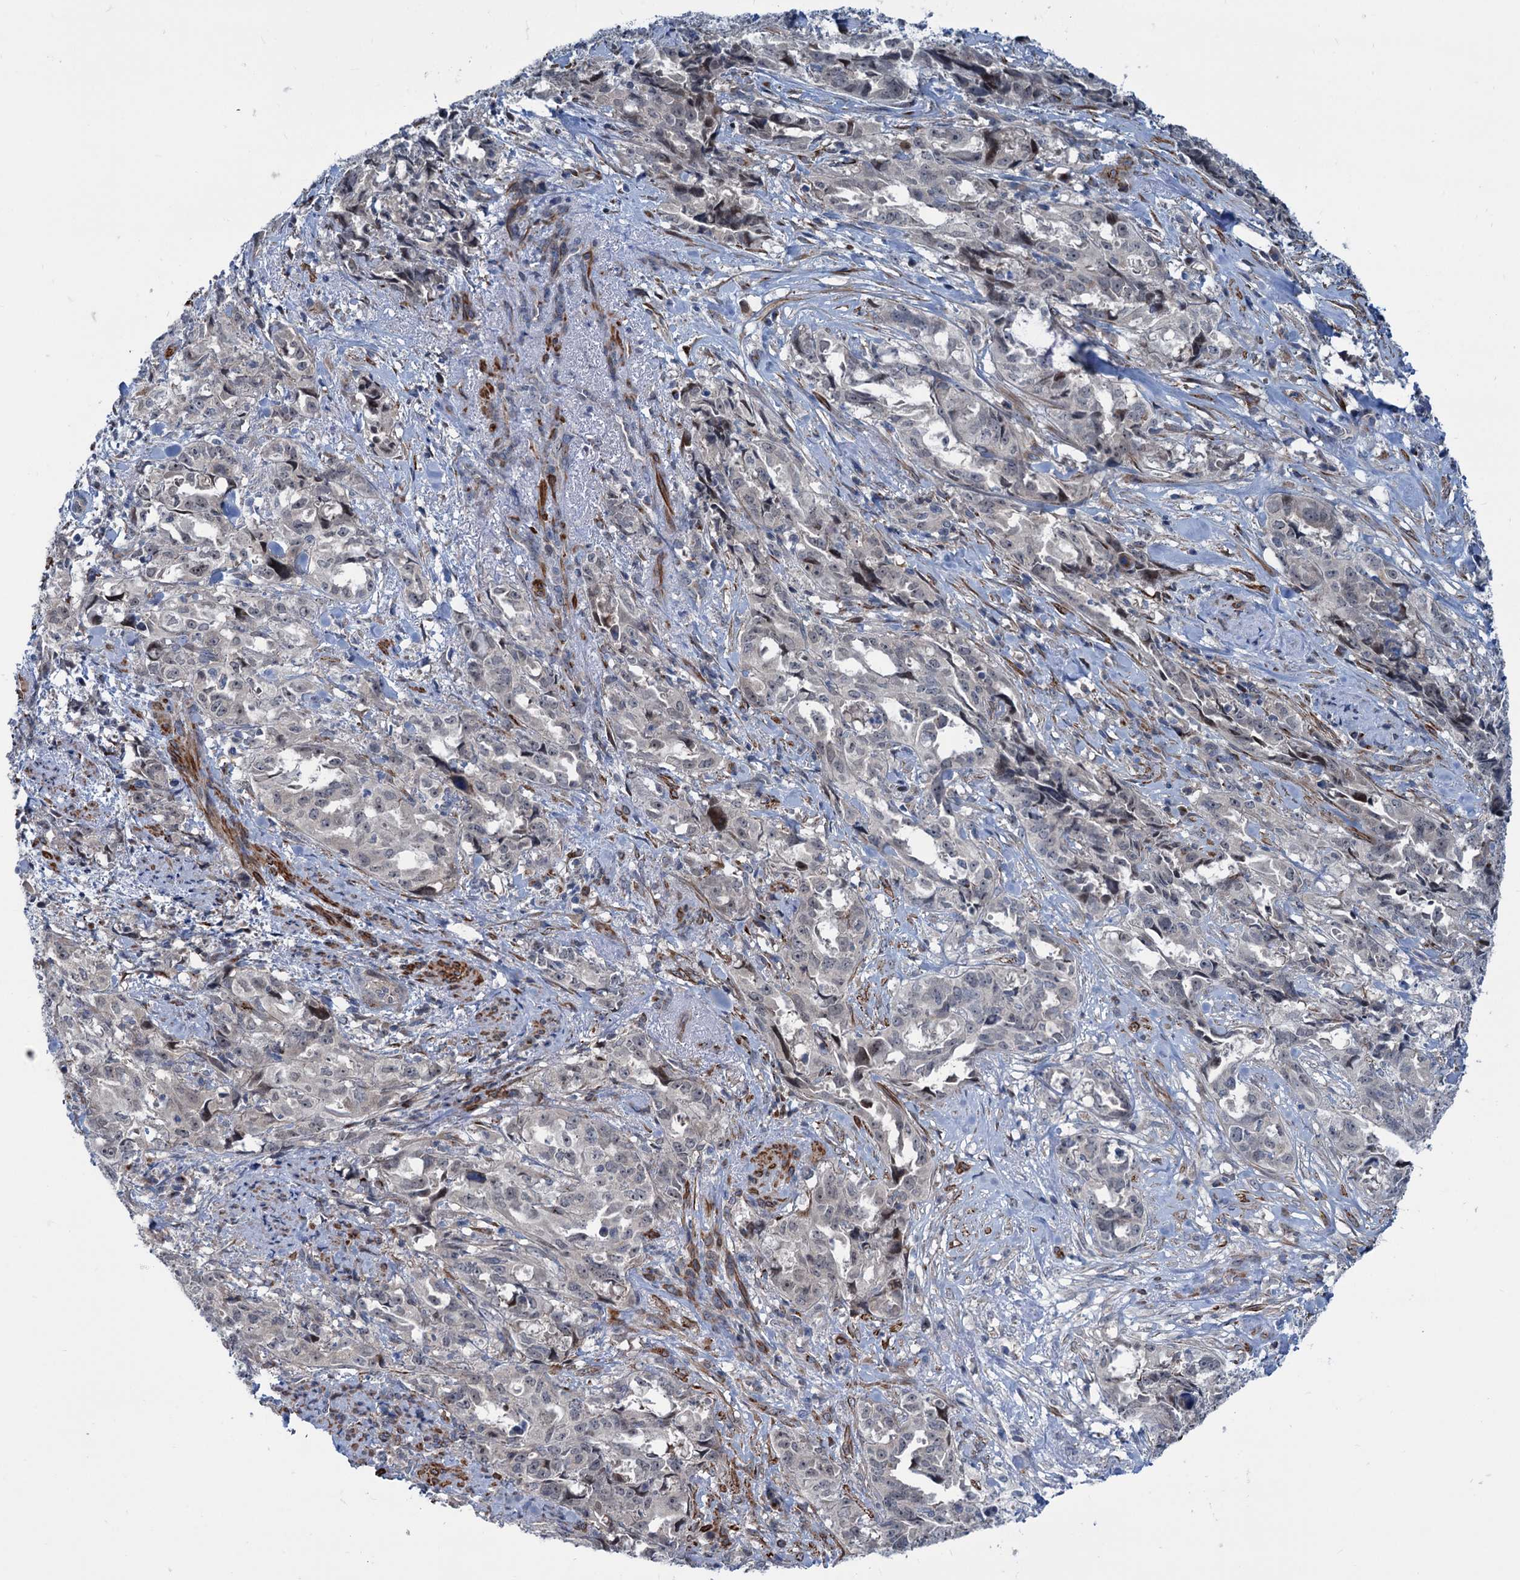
{"staining": {"intensity": "negative", "quantity": "none", "location": "none"}, "tissue": "endometrial cancer", "cell_type": "Tumor cells", "image_type": "cancer", "snomed": [{"axis": "morphology", "description": "Adenocarcinoma, NOS"}, {"axis": "topography", "description": "Endometrium"}], "caption": "Immunohistochemistry of endometrial cancer (adenocarcinoma) displays no positivity in tumor cells.", "gene": "ELP4", "patient": {"sex": "female", "age": 65}}